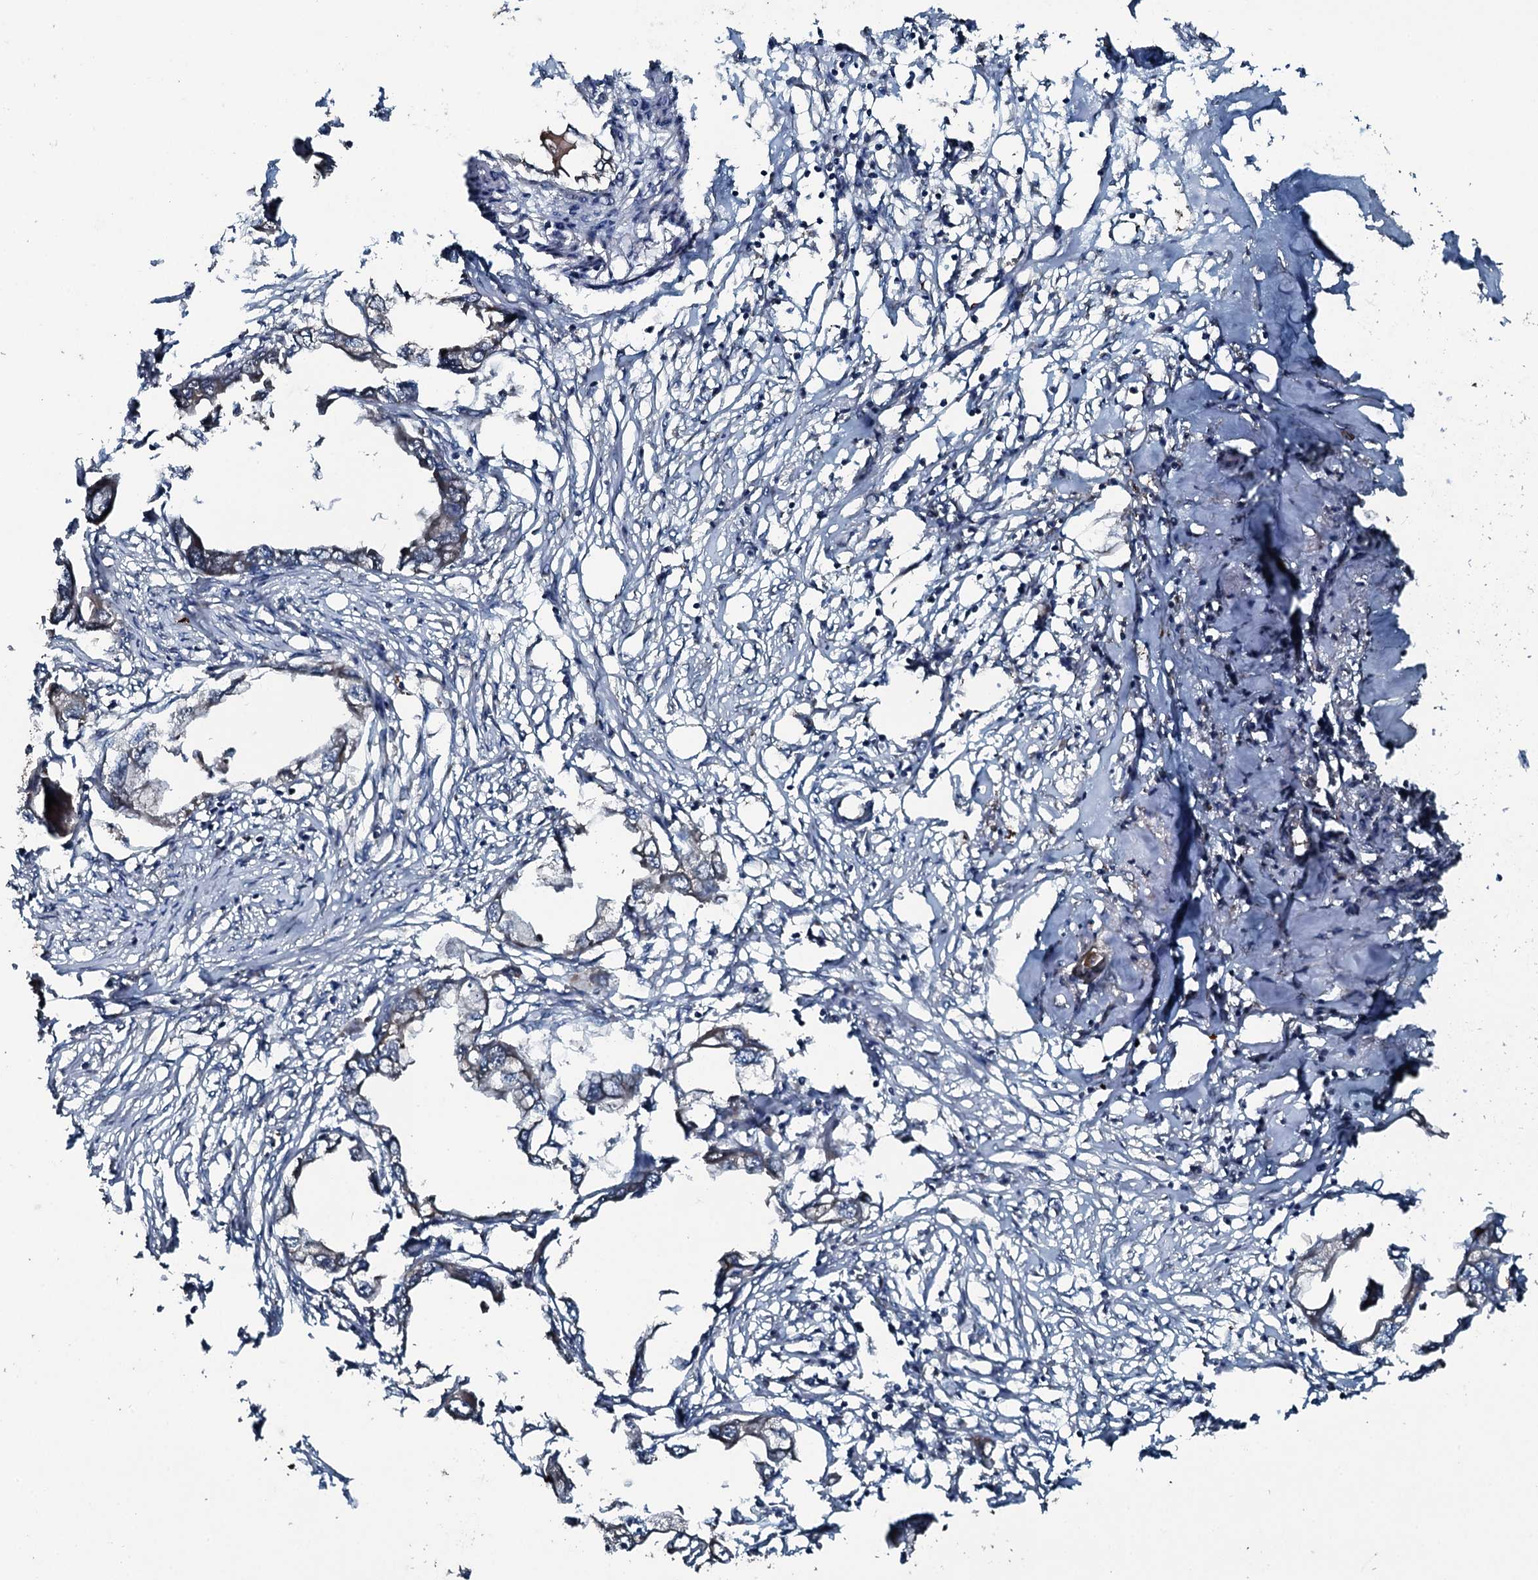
{"staining": {"intensity": "negative", "quantity": "none", "location": "none"}, "tissue": "endometrial cancer", "cell_type": "Tumor cells", "image_type": "cancer", "snomed": [{"axis": "morphology", "description": "Adenocarcinoma, NOS"}, {"axis": "morphology", "description": "Adenocarcinoma, metastatic, NOS"}, {"axis": "topography", "description": "Adipose tissue"}, {"axis": "topography", "description": "Endometrium"}], "caption": "Immunohistochemistry image of endometrial cancer (adenocarcinoma) stained for a protein (brown), which shows no expression in tumor cells.", "gene": "TRIM7", "patient": {"sex": "female", "age": 67}}